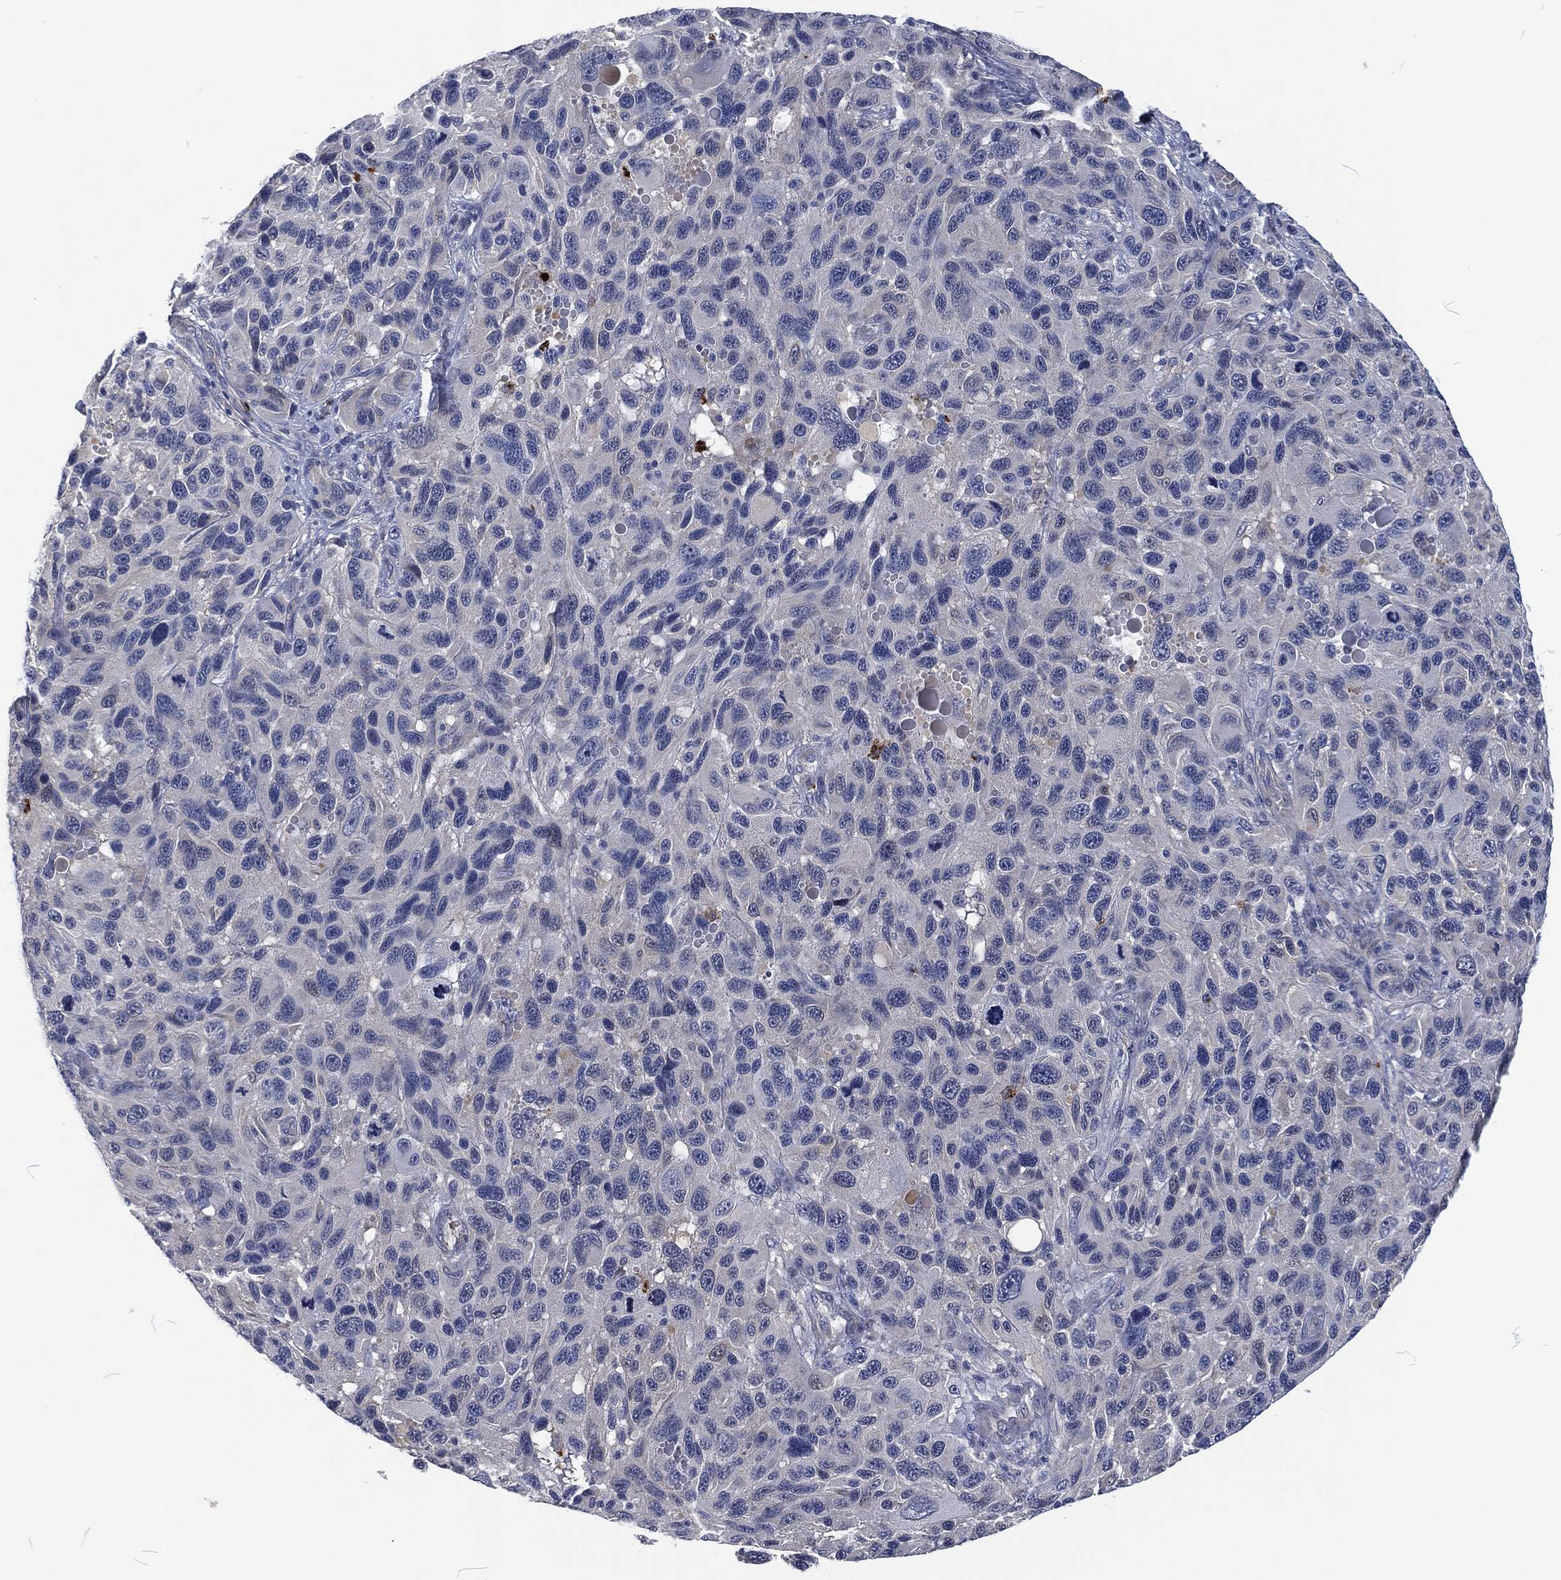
{"staining": {"intensity": "negative", "quantity": "none", "location": "none"}, "tissue": "melanoma", "cell_type": "Tumor cells", "image_type": "cancer", "snomed": [{"axis": "morphology", "description": "Malignant melanoma, NOS"}, {"axis": "topography", "description": "Skin"}], "caption": "DAB (3,3'-diaminobenzidine) immunohistochemical staining of human malignant melanoma displays no significant staining in tumor cells.", "gene": "MPO", "patient": {"sex": "male", "age": 53}}